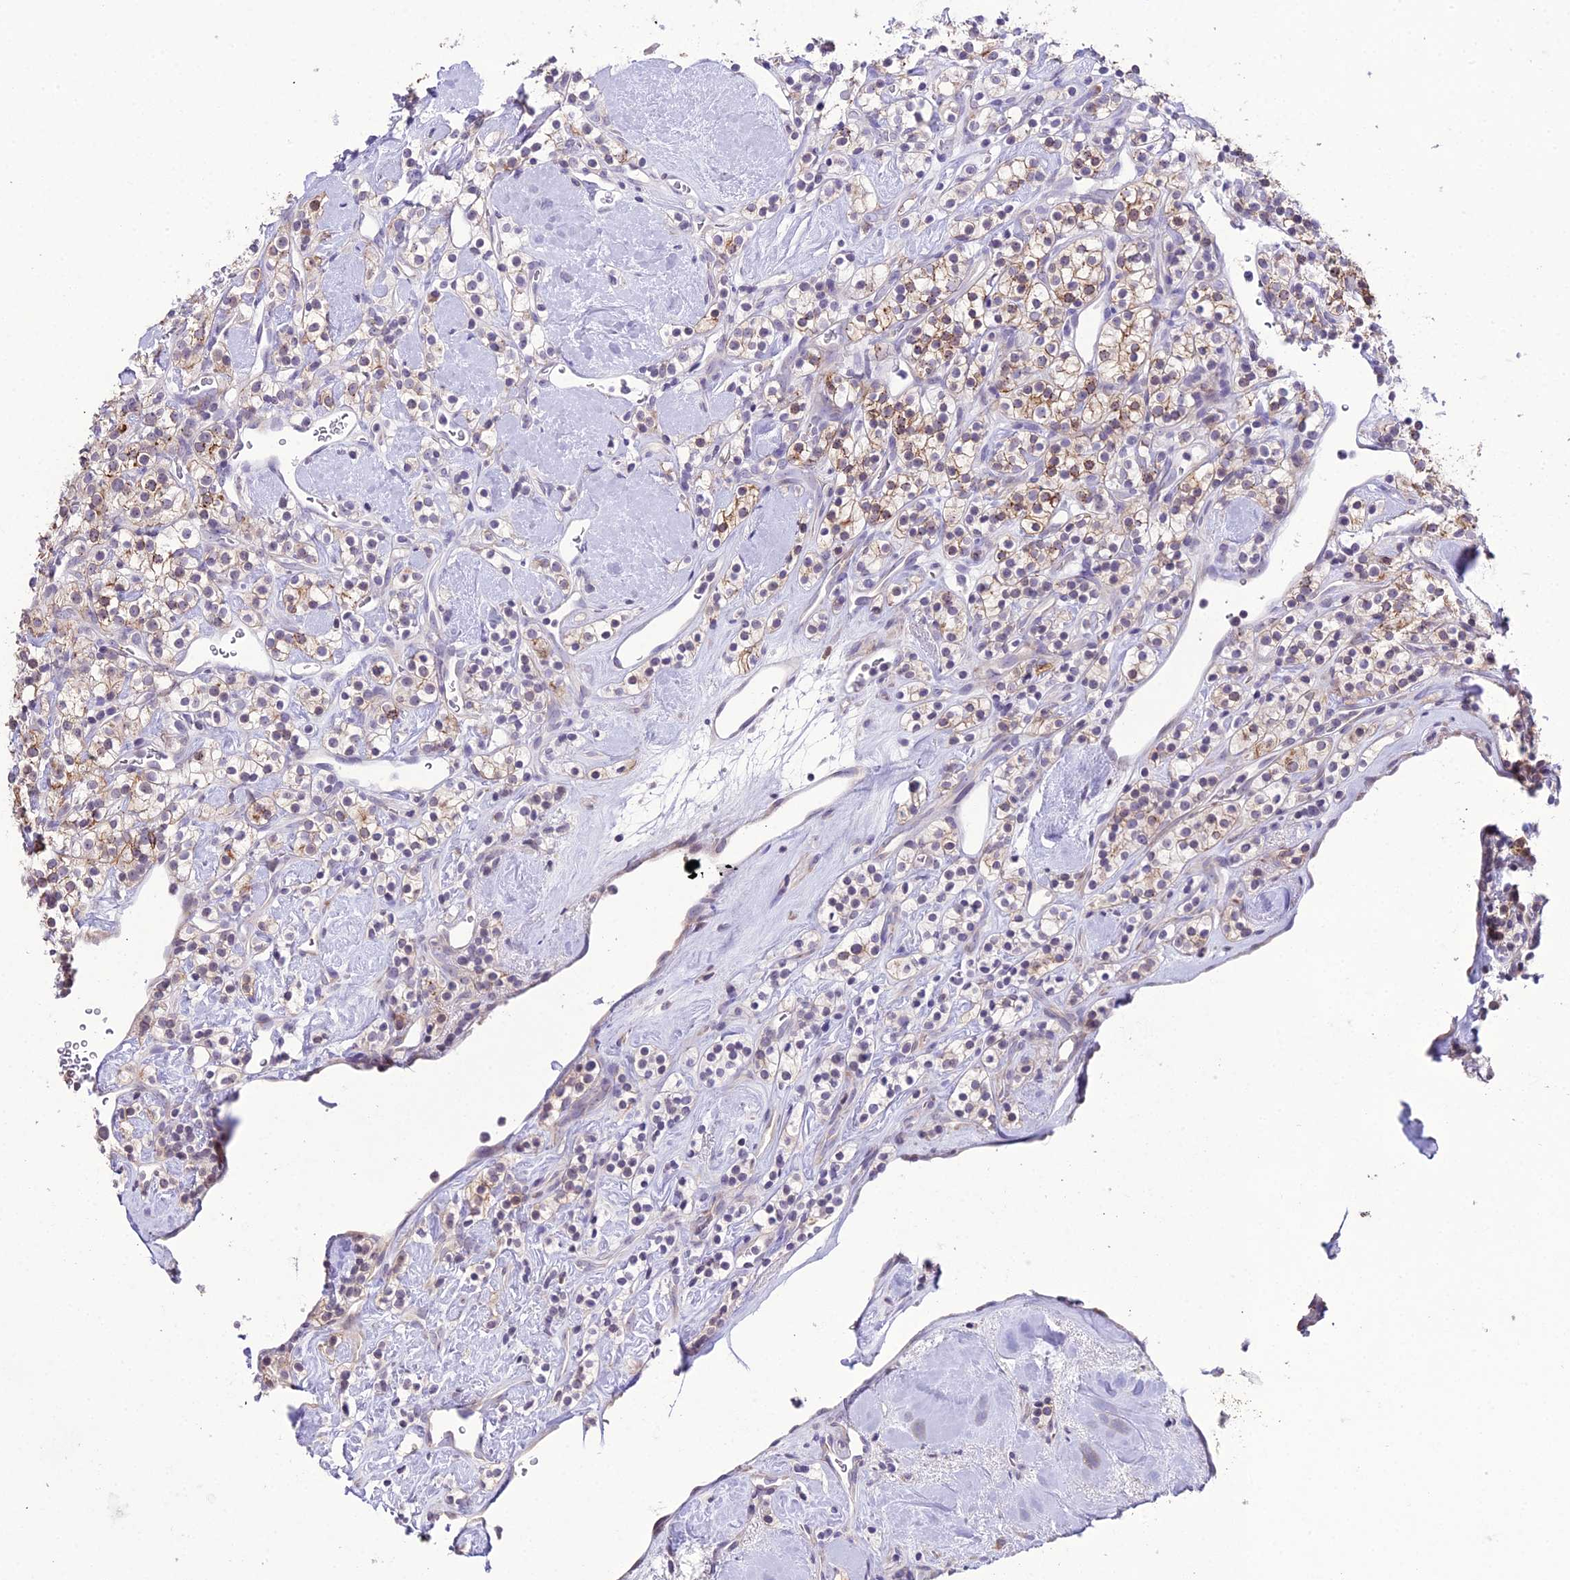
{"staining": {"intensity": "moderate", "quantity": "<25%", "location": "cytoplasmic/membranous"}, "tissue": "renal cancer", "cell_type": "Tumor cells", "image_type": "cancer", "snomed": [{"axis": "morphology", "description": "Adenocarcinoma, NOS"}, {"axis": "topography", "description": "Kidney"}], "caption": "IHC histopathology image of renal cancer stained for a protein (brown), which demonstrates low levels of moderate cytoplasmic/membranous positivity in approximately <25% of tumor cells.", "gene": "RPS26", "patient": {"sex": "male", "age": 77}}